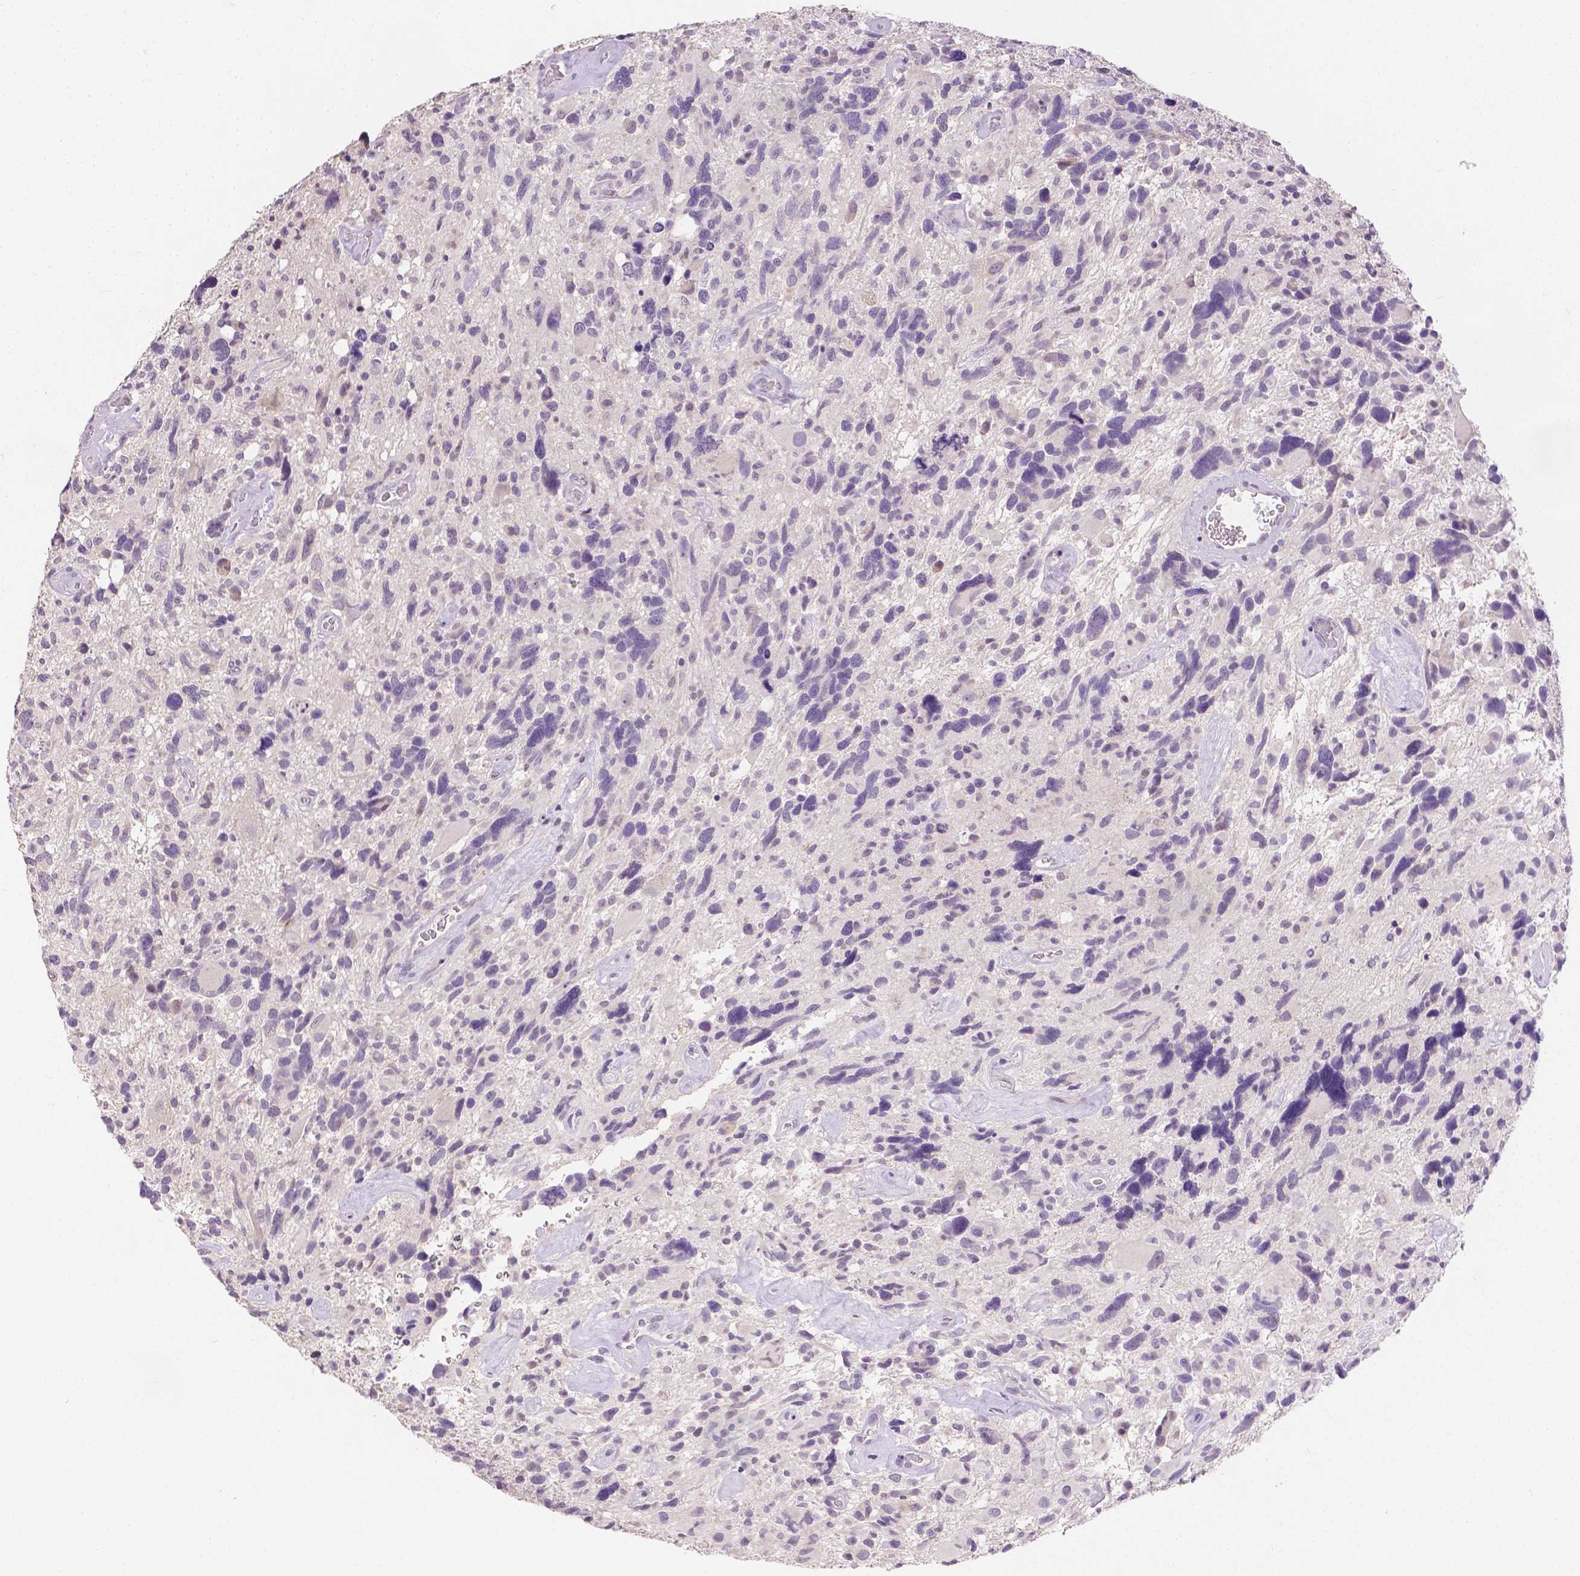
{"staining": {"intensity": "negative", "quantity": "none", "location": "none"}, "tissue": "glioma", "cell_type": "Tumor cells", "image_type": "cancer", "snomed": [{"axis": "morphology", "description": "Glioma, malignant, High grade"}, {"axis": "topography", "description": "Brain"}], "caption": "Immunohistochemistry photomicrograph of malignant glioma (high-grade) stained for a protein (brown), which shows no expression in tumor cells.", "gene": "TGM1", "patient": {"sex": "male", "age": 49}}